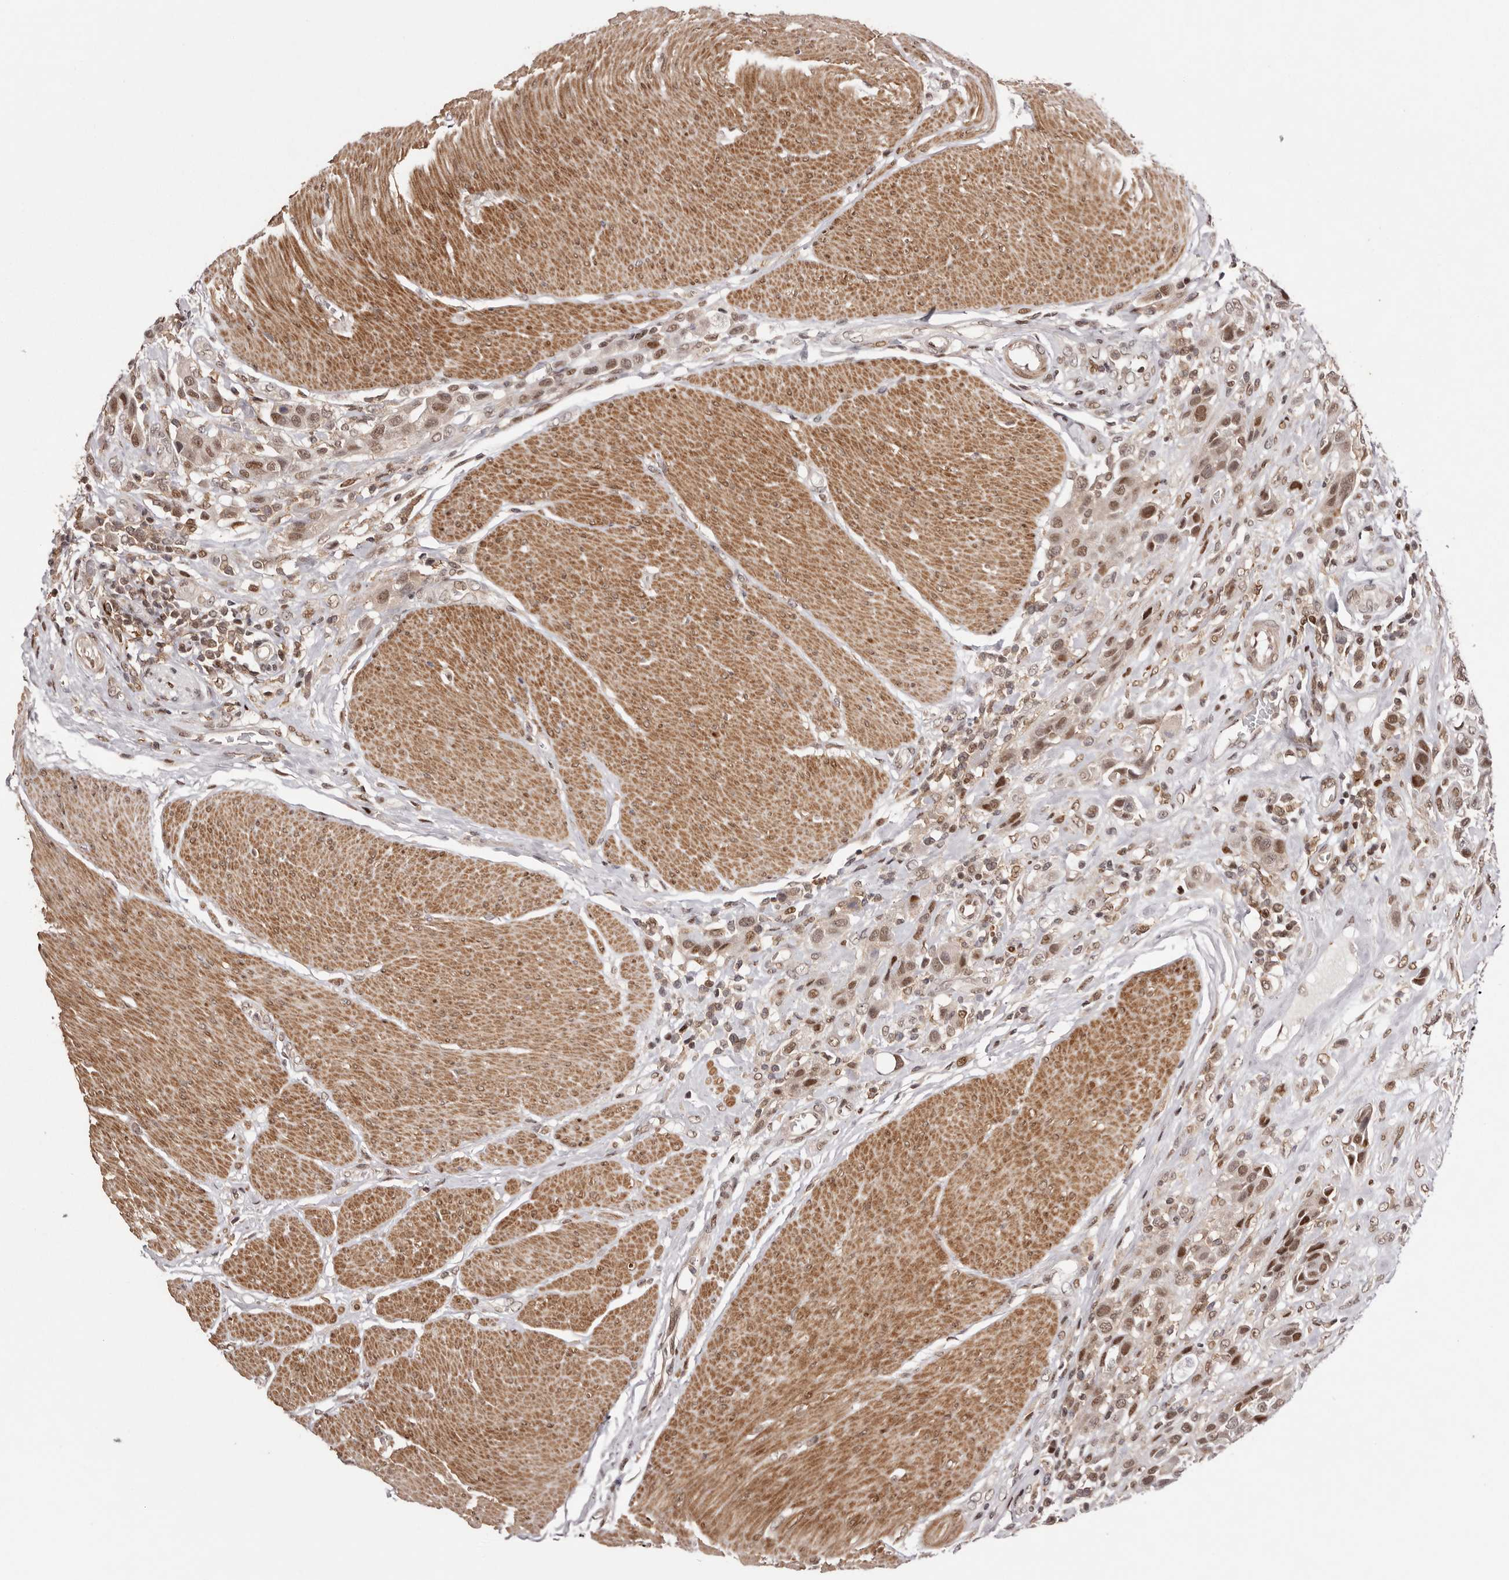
{"staining": {"intensity": "moderate", "quantity": ">75%", "location": "nuclear"}, "tissue": "urothelial cancer", "cell_type": "Tumor cells", "image_type": "cancer", "snomed": [{"axis": "morphology", "description": "Urothelial carcinoma, High grade"}, {"axis": "topography", "description": "Urinary bladder"}], "caption": "Brown immunohistochemical staining in urothelial cancer reveals moderate nuclear positivity in approximately >75% of tumor cells. The staining is performed using DAB (3,3'-diaminobenzidine) brown chromogen to label protein expression. The nuclei are counter-stained blue using hematoxylin.", "gene": "FBXO5", "patient": {"sex": "male", "age": 50}}